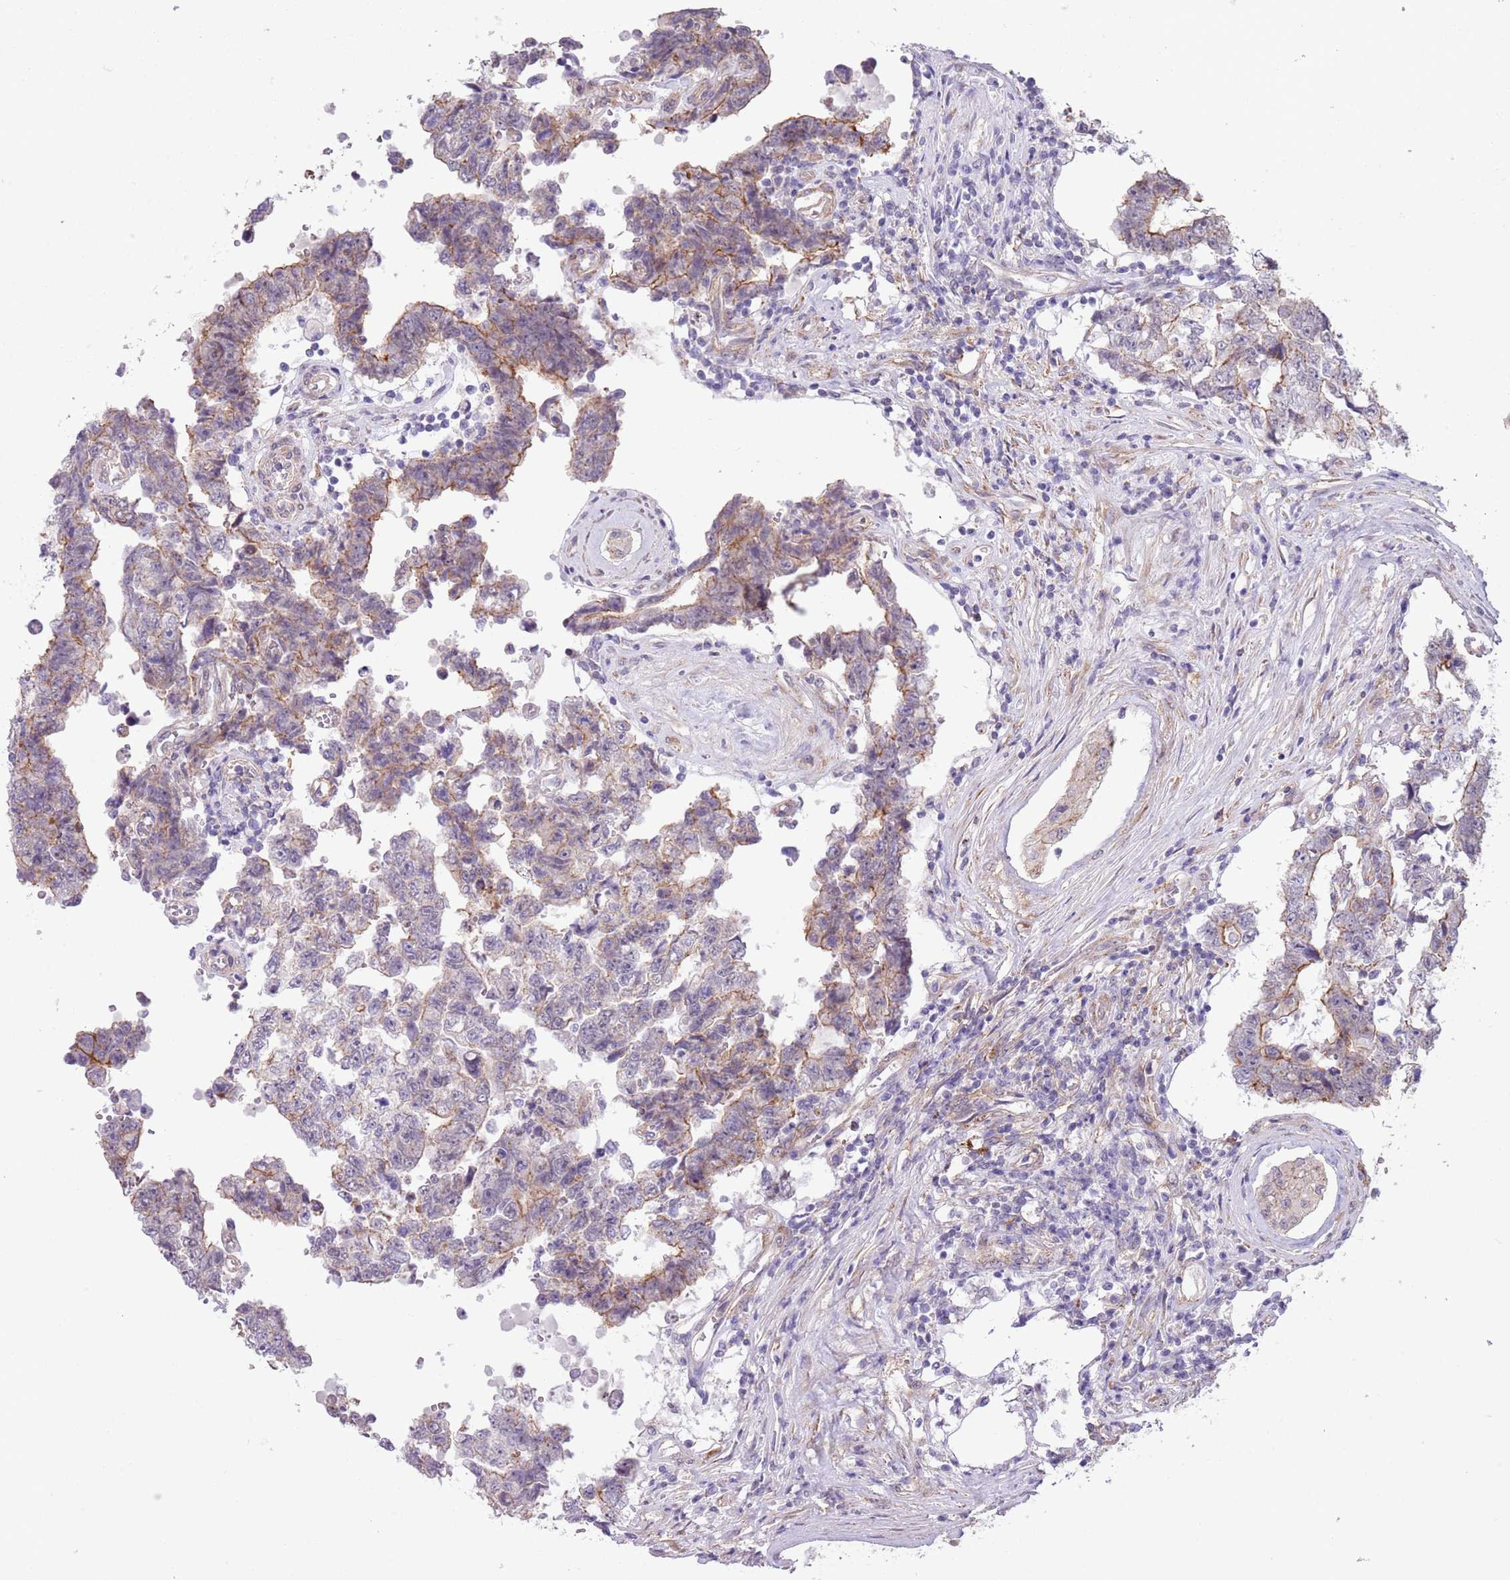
{"staining": {"intensity": "moderate", "quantity": "<25%", "location": "cytoplasmic/membranous"}, "tissue": "testis cancer", "cell_type": "Tumor cells", "image_type": "cancer", "snomed": [{"axis": "morphology", "description": "Normal tissue, NOS"}, {"axis": "morphology", "description": "Carcinoma, Embryonal, NOS"}, {"axis": "topography", "description": "Testis"}, {"axis": "topography", "description": "Epididymis"}], "caption": "A brown stain highlights moderate cytoplasmic/membranous staining of a protein in testis cancer tumor cells.", "gene": "CREBZF", "patient": {"sex": "male", "age": 25}}